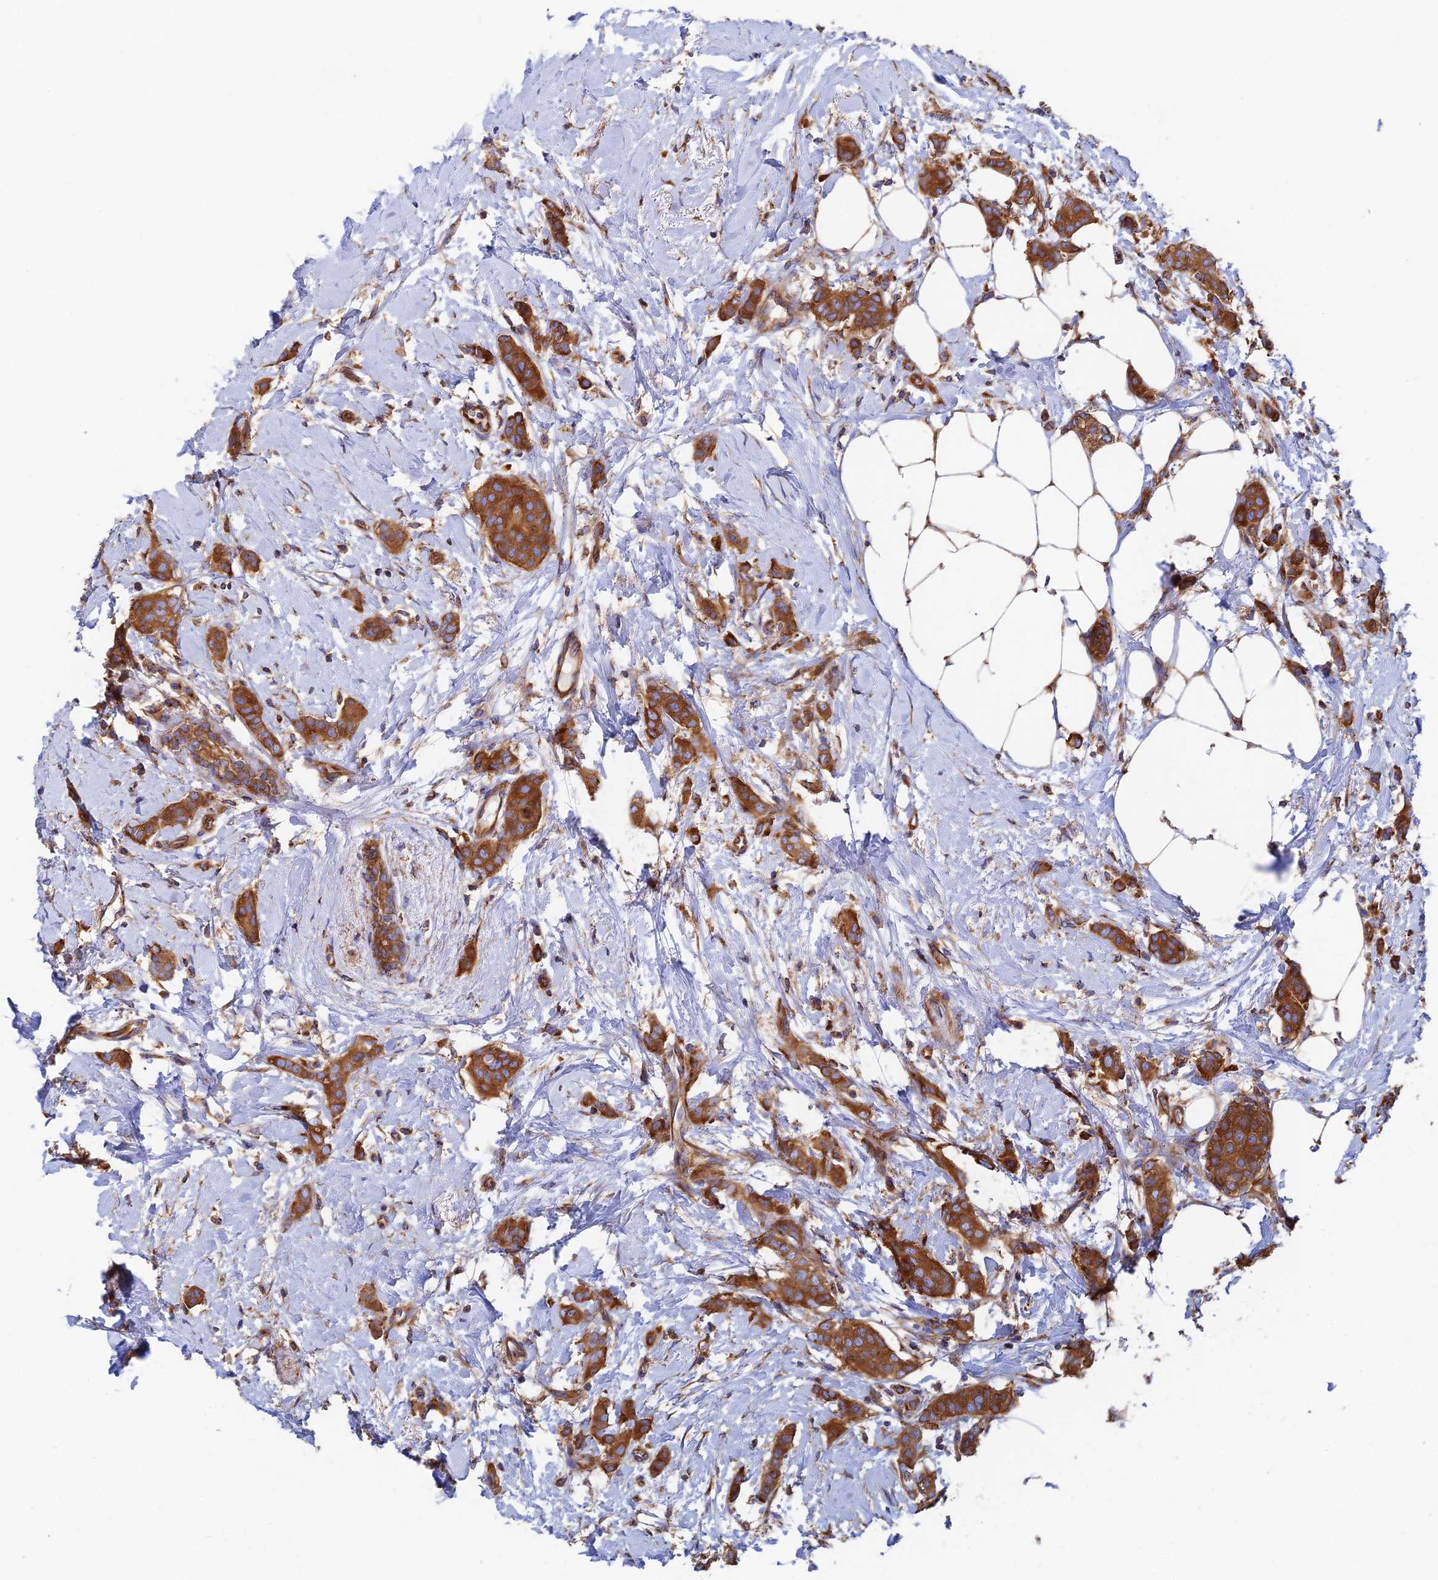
{"staining": {"intensity": "strong", "quantity": ">75%", "location": "cytoplasmic/membranous"}, "tissue": "breast cancer", "cell_type": "Tumor cells", "image_type": "cancer", "snomed": [{"axis": "morphology", "description": "Duct carcinoma"}, {"axis": "topography", "description": "Breast"}], "caption": "Breast infiltrating ductal carcinoma stained with DAB (3,3'-diaminobenzidine) immunohistochemistry (IHC) shows high levels of strong cytoplasmic/membranous staining in about >75% of tumor cells. The protein of interest is stained brown, and the nuclei are stained in blue (DAB (3,3'-diaminobenzidine) IHC with brightfield microscopy, high magnification).", "gene": "DCTN2", "patient": {"sex": "female", "age": 72}}